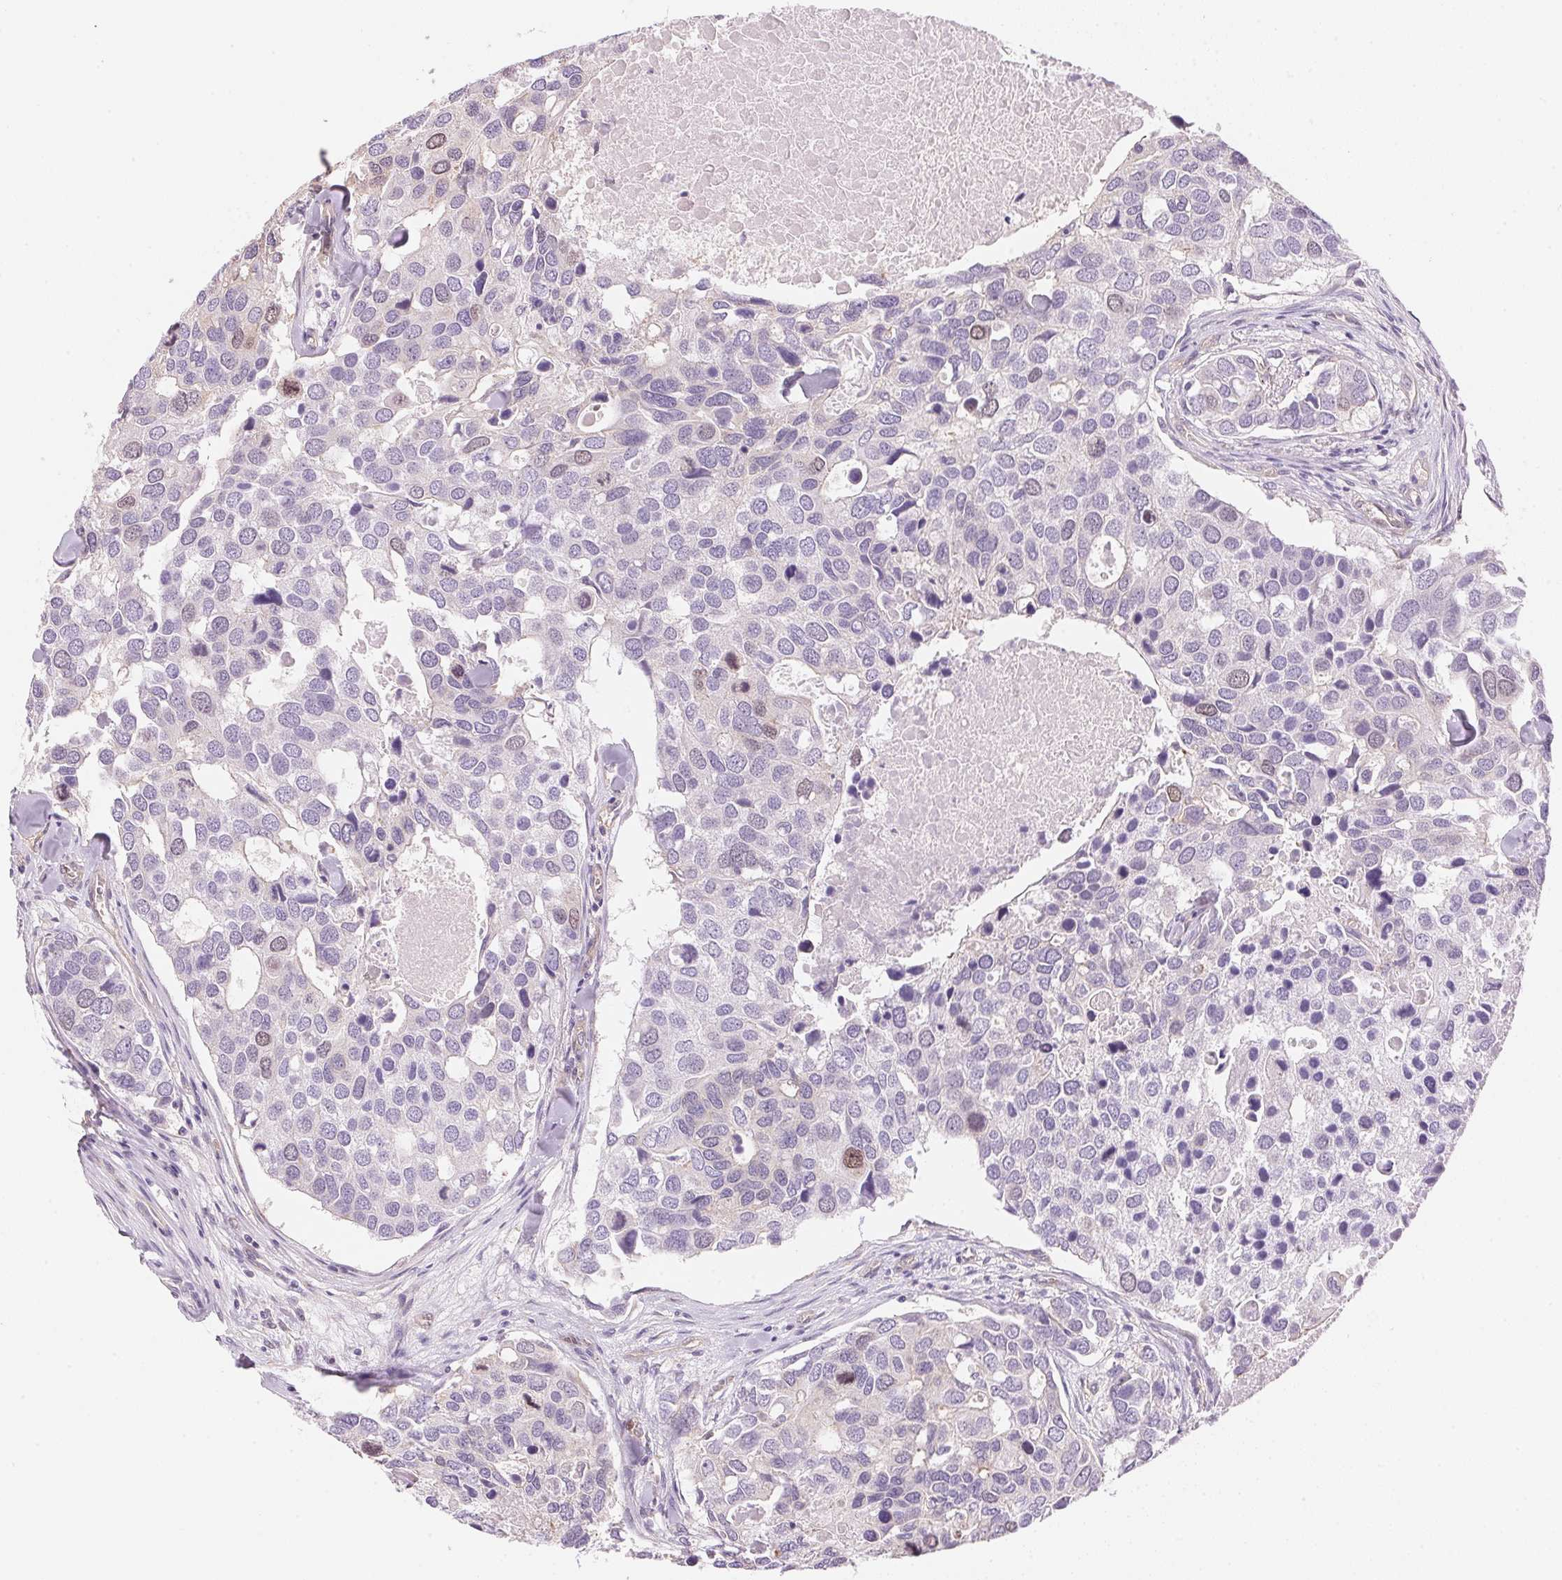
{"staining": {"intensity": "negative", "quantity": "none", "location": "none"}, "tissue": "breast cancer", "cell_type": "Tumor cells", "image_type": "cancer", "snomed": [{"axis": "morphology", "description": "Duct carcinoma"}, {"axis": "topography", "description": "Breast"}], "caption": "Protein analysis of breast cancer reveals no significant expression in tumor cells.", "gene": "SMTN", "patient": {"sex": "female", "age": 83}}